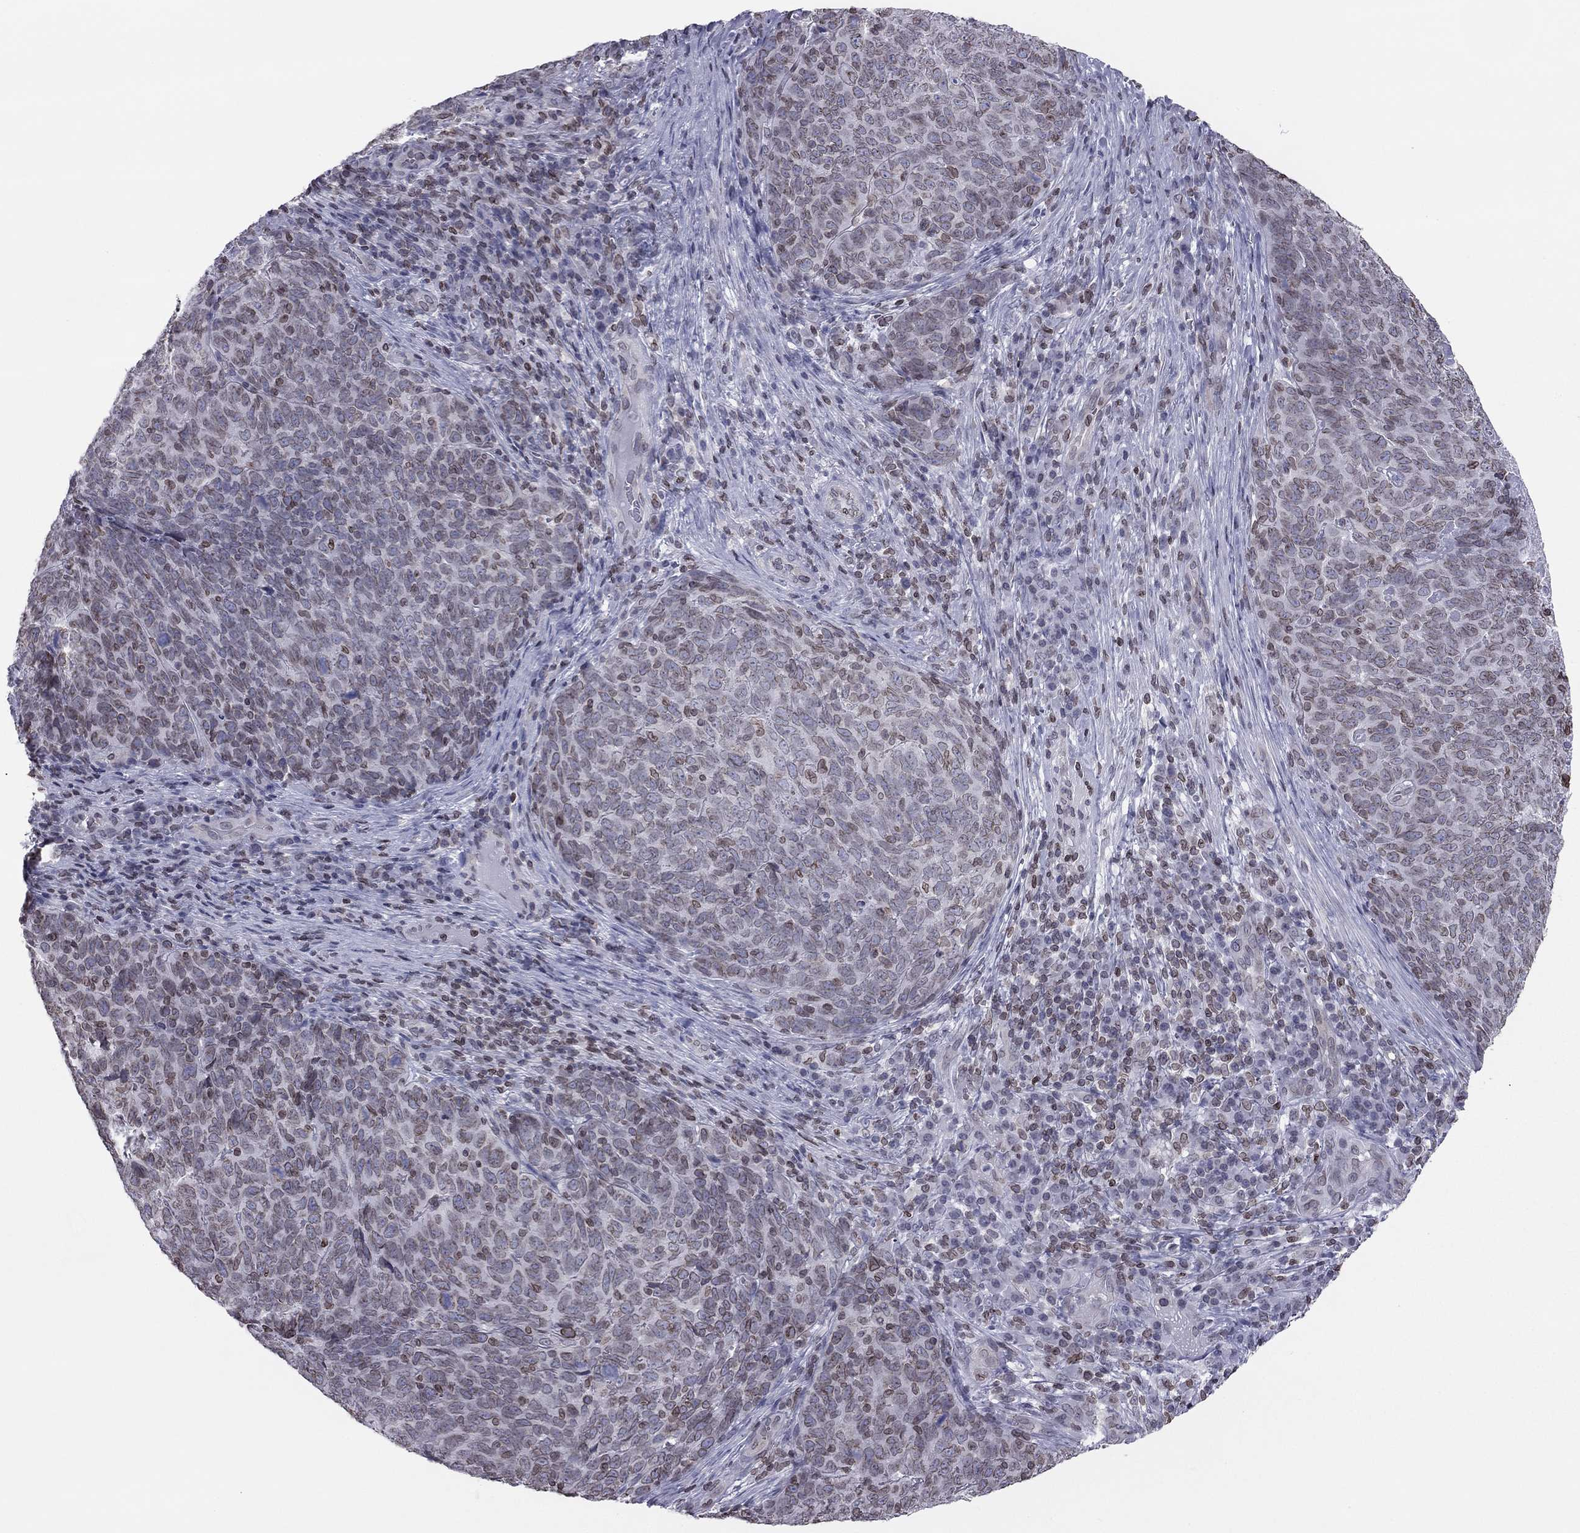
{"staining": {"intensity": "weak", "quantity": "25%-75%", "location": "cytoplasmic/membranous,nuclear"}, "tissue": "skin cancer", "cell_type": "Tumor cells", "image_type": "cancer", "snomed": [{"axis": "morphology", "description": "Squamous cell carcinoma, NOS"}, {"axis": "topography", "description": "Skin"}, {"axis": "topography", "description": "Anal"}], "caption": "Immunohistochemistry (IHC) (DAB) staining of human skin squamous cell carcinoma exhibits weak cytoplasmic/membranous and nuclear protein positivity in about 25%-75% of tumor cells. (brown staining indicates protein expression, while blue staining denotes nuclei).", "gene": "ESPL1", "patient": {"sex": "female", "age": 51}}